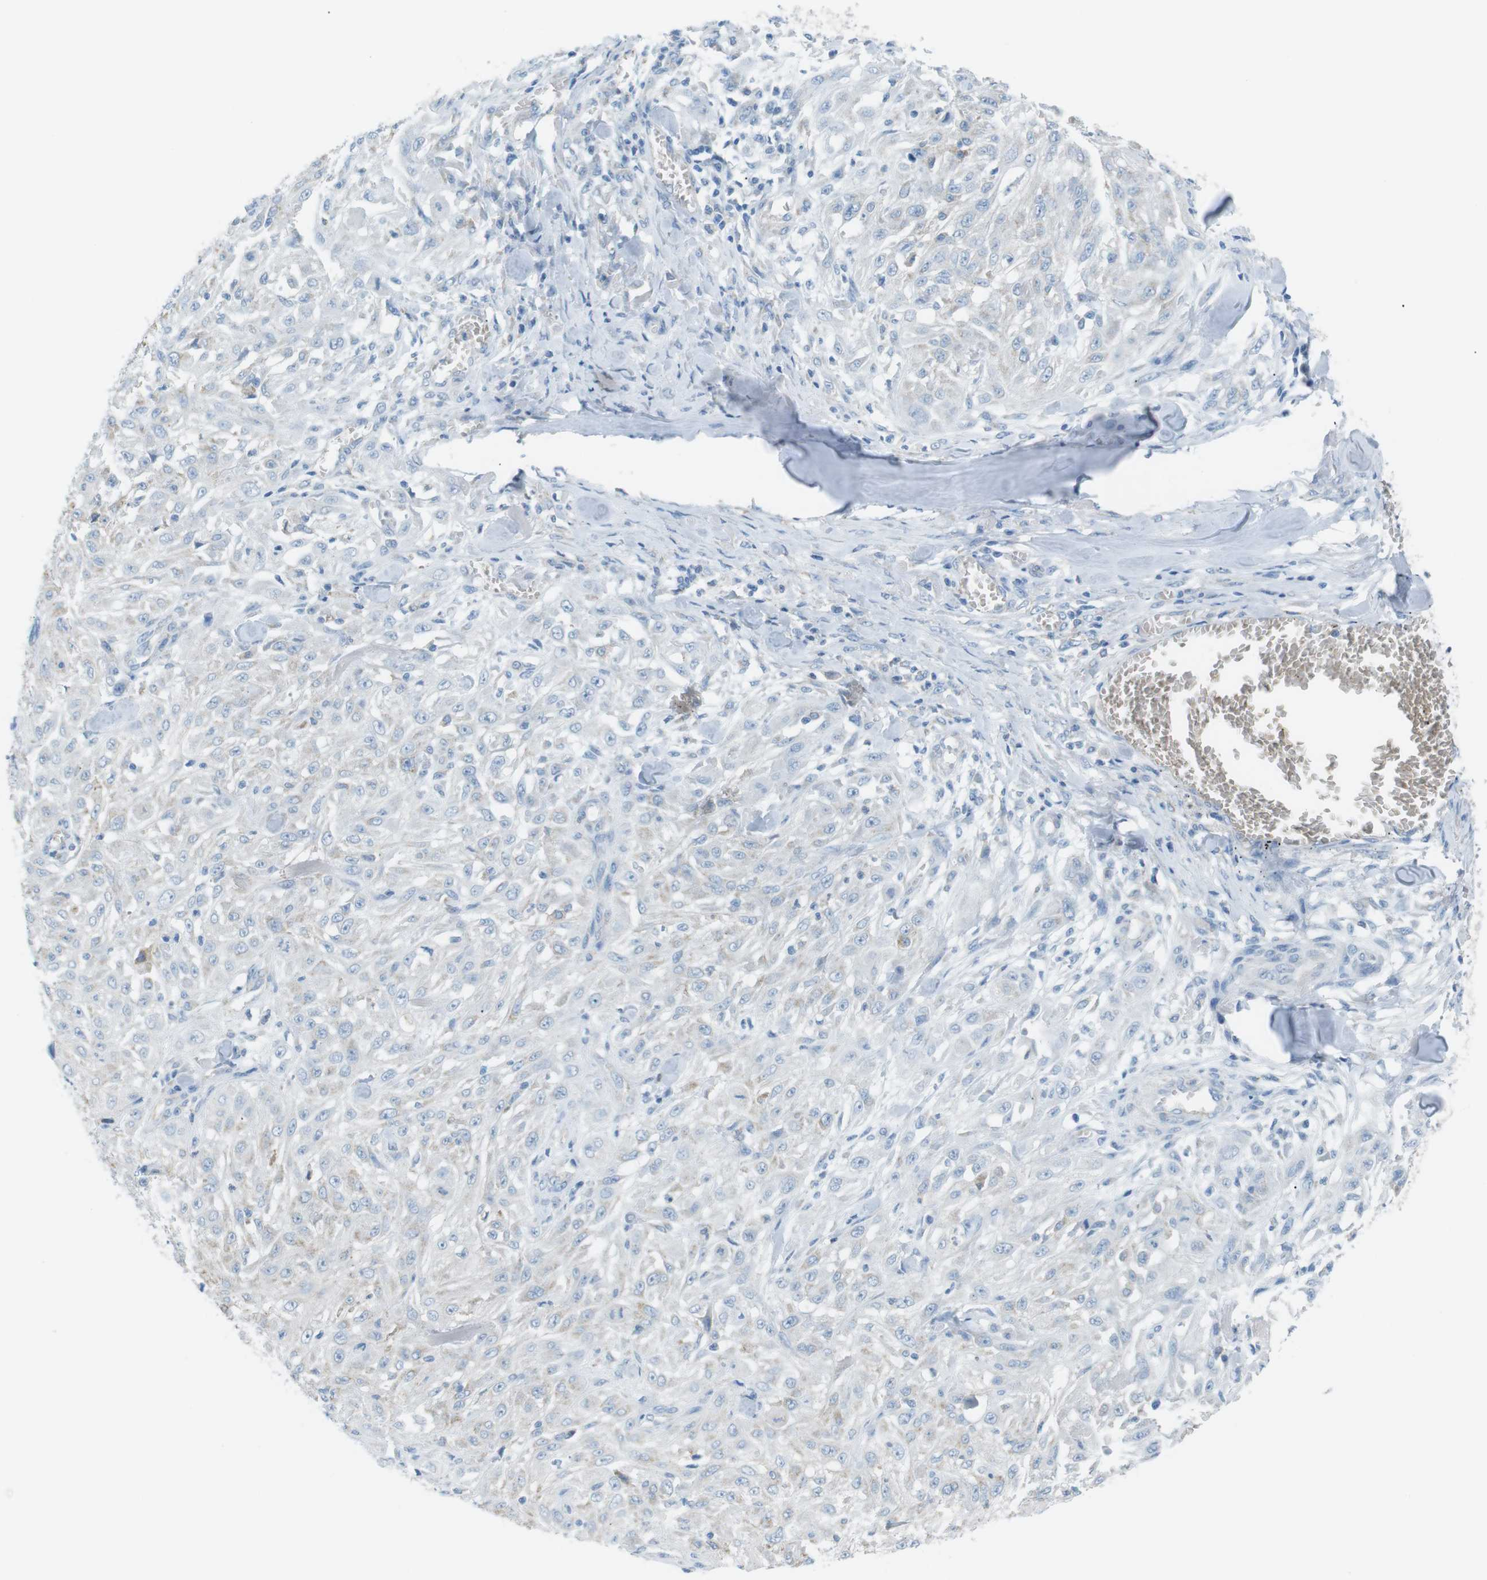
{"staining": {"intensity": "negative", "quantity": "none", "location": "none"}, "tissue": "skin cancer", "cell_type": "Tumor cells", "image_type": "cancer", "snomed": [{"axis": "morphology", "description": "Squamous cell carcinoma, NOS"}, {"axis": "morphology", "description": "Squamous cell carcinoma, metastatic, NOS"}, {"axis": "topography", "description": "Skin"}, {"axis": "topography", "description": "Lymph node"}], "caption": "Photomicrograph shows no protein staining in tumor cells of metastatic squamous cell carcinoma (skin) tissue.", "gene": "VAMP1", "patient": {"sex": "male", "age": 75}}